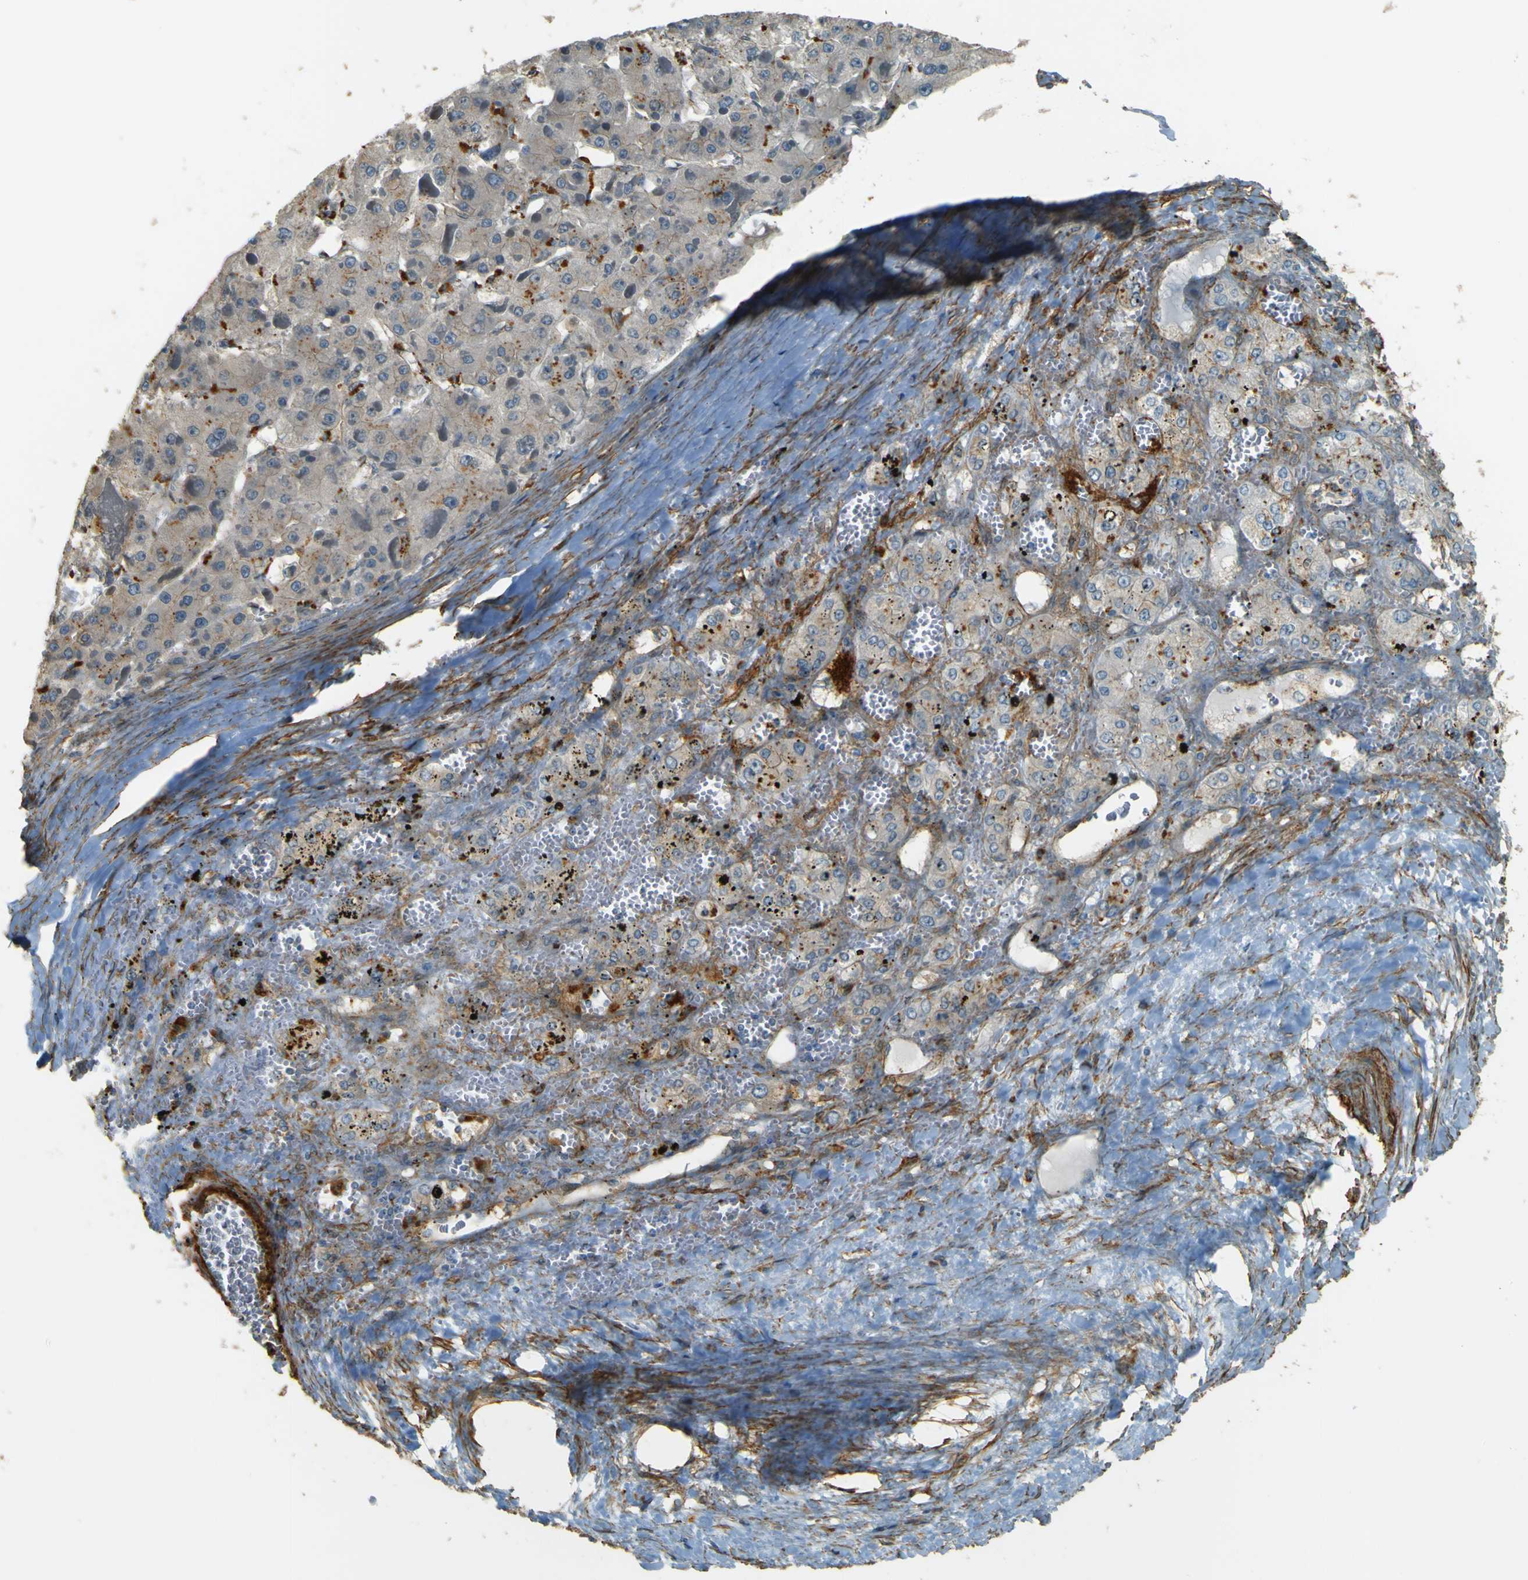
{"staining": {"intensity": "moderate", "quantity": "<25%", "location": "cytoplasmic/membranous"}, "tissue": "liver cancer", "cell_type": "Tumor cells", "image_type": "cancer", "snomed": [{"axis": "morphology", "description": "Carcinoma, Hepatocellular, NOS"}, {"axis": "topography", "description": "Liver"}], "caption": "The micrograph demonstrates a brown stain indicating the presence of a protein in the cytoplasmic/membranous of tumor cells in liver hepatocellular carcinoma.", "gene": "NEXN", "patient": {"sex": "female", "age": 73}}